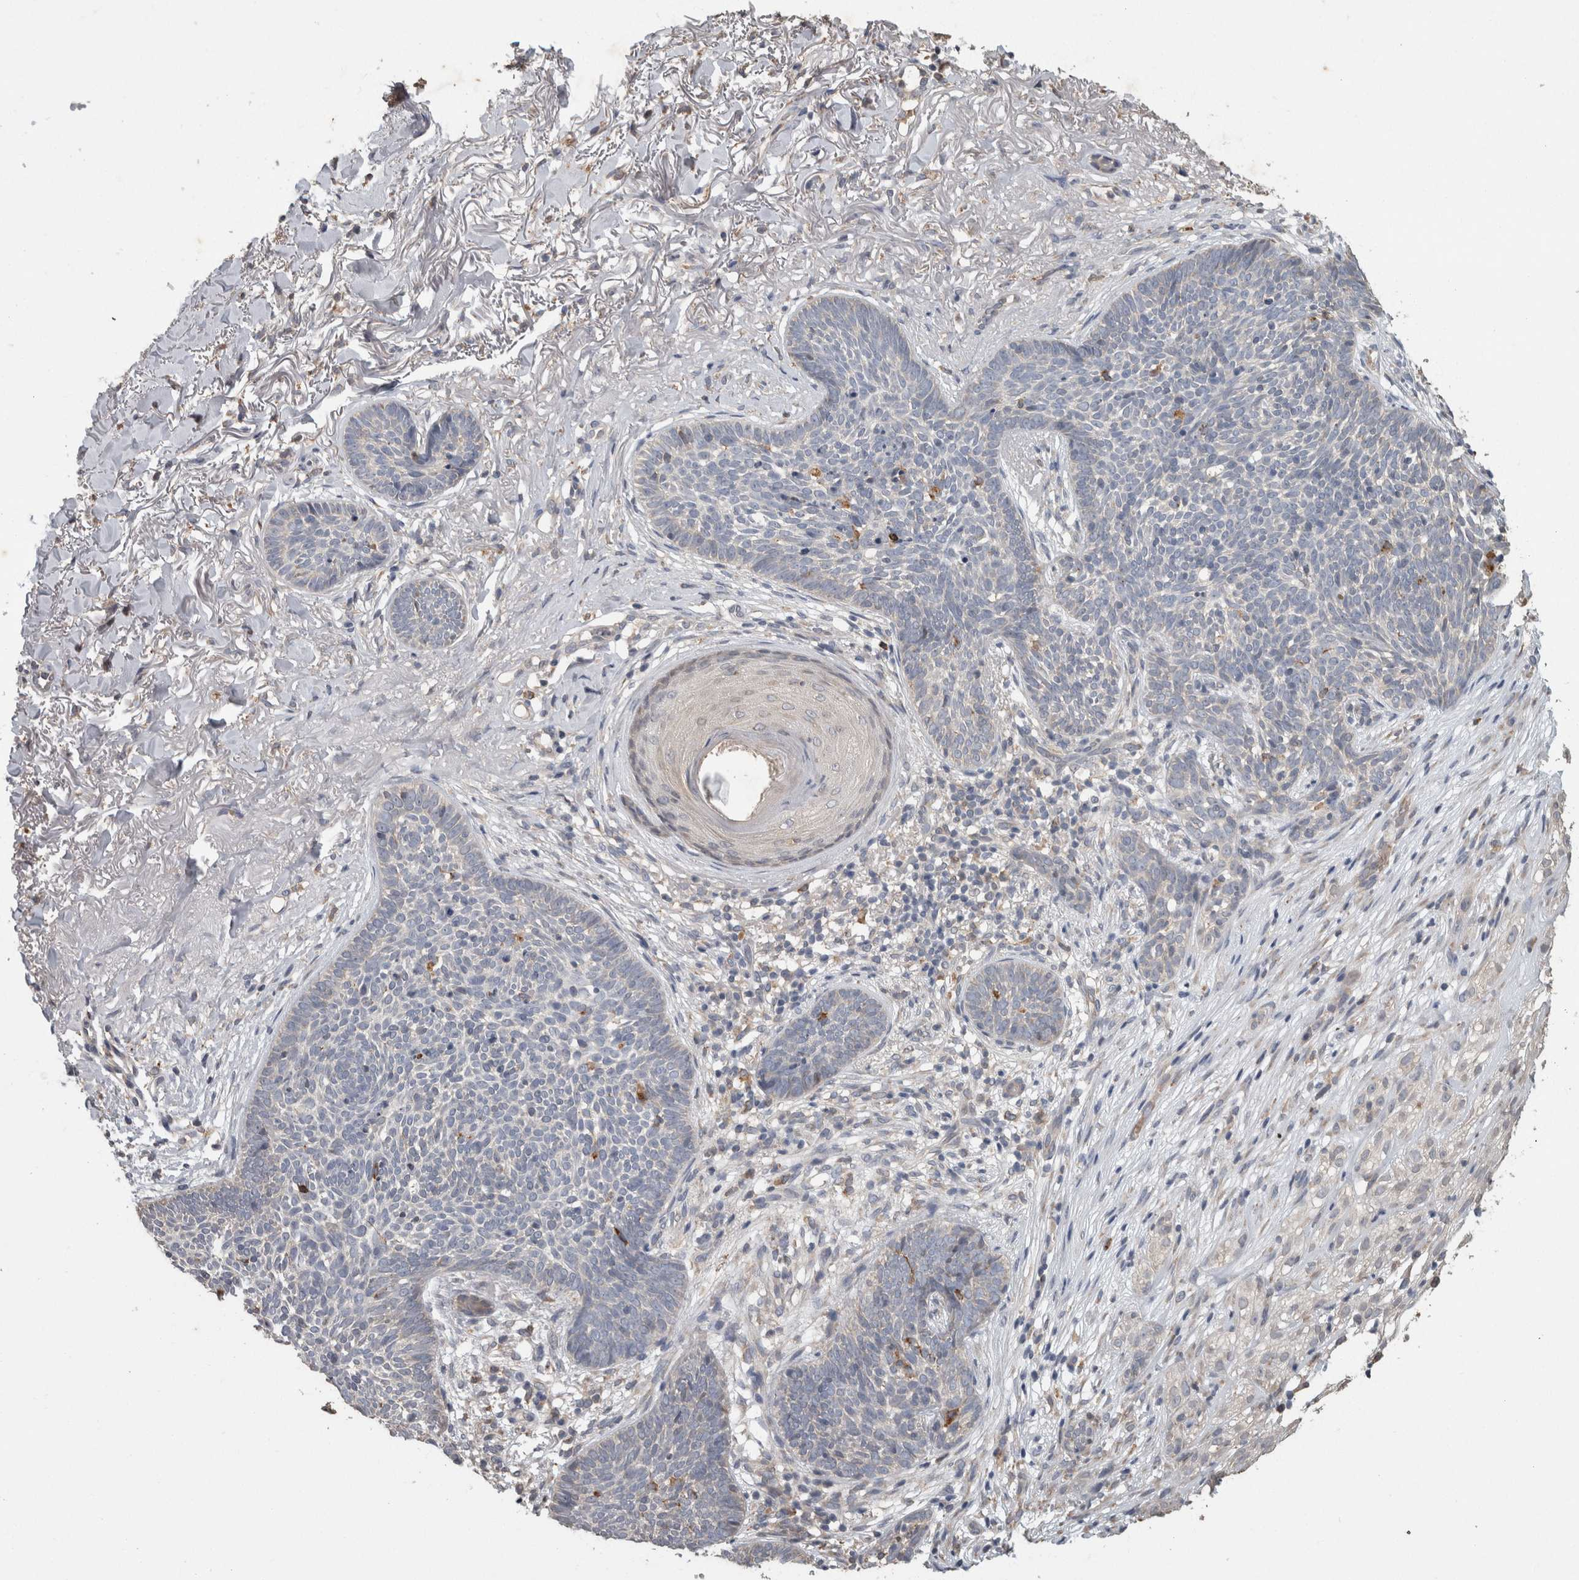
{"staining": {"intensity": "negative", "quantity": "none", "location": "none"}, "tissue": "skin cancer", "cell_type": "Tumor cells", "image_type": "cancer", "snomed": [{"axis": "morphology", "description": "Basal cell carcinoma"}, {"axis": "topography", "description": "Skin"}], "caption": "IHC of human basal cell carcinoma (skin) reveals no expression in tumor cells.", "gene": "ADGRL3", "patient": {"sex": "female", "age": 70}}